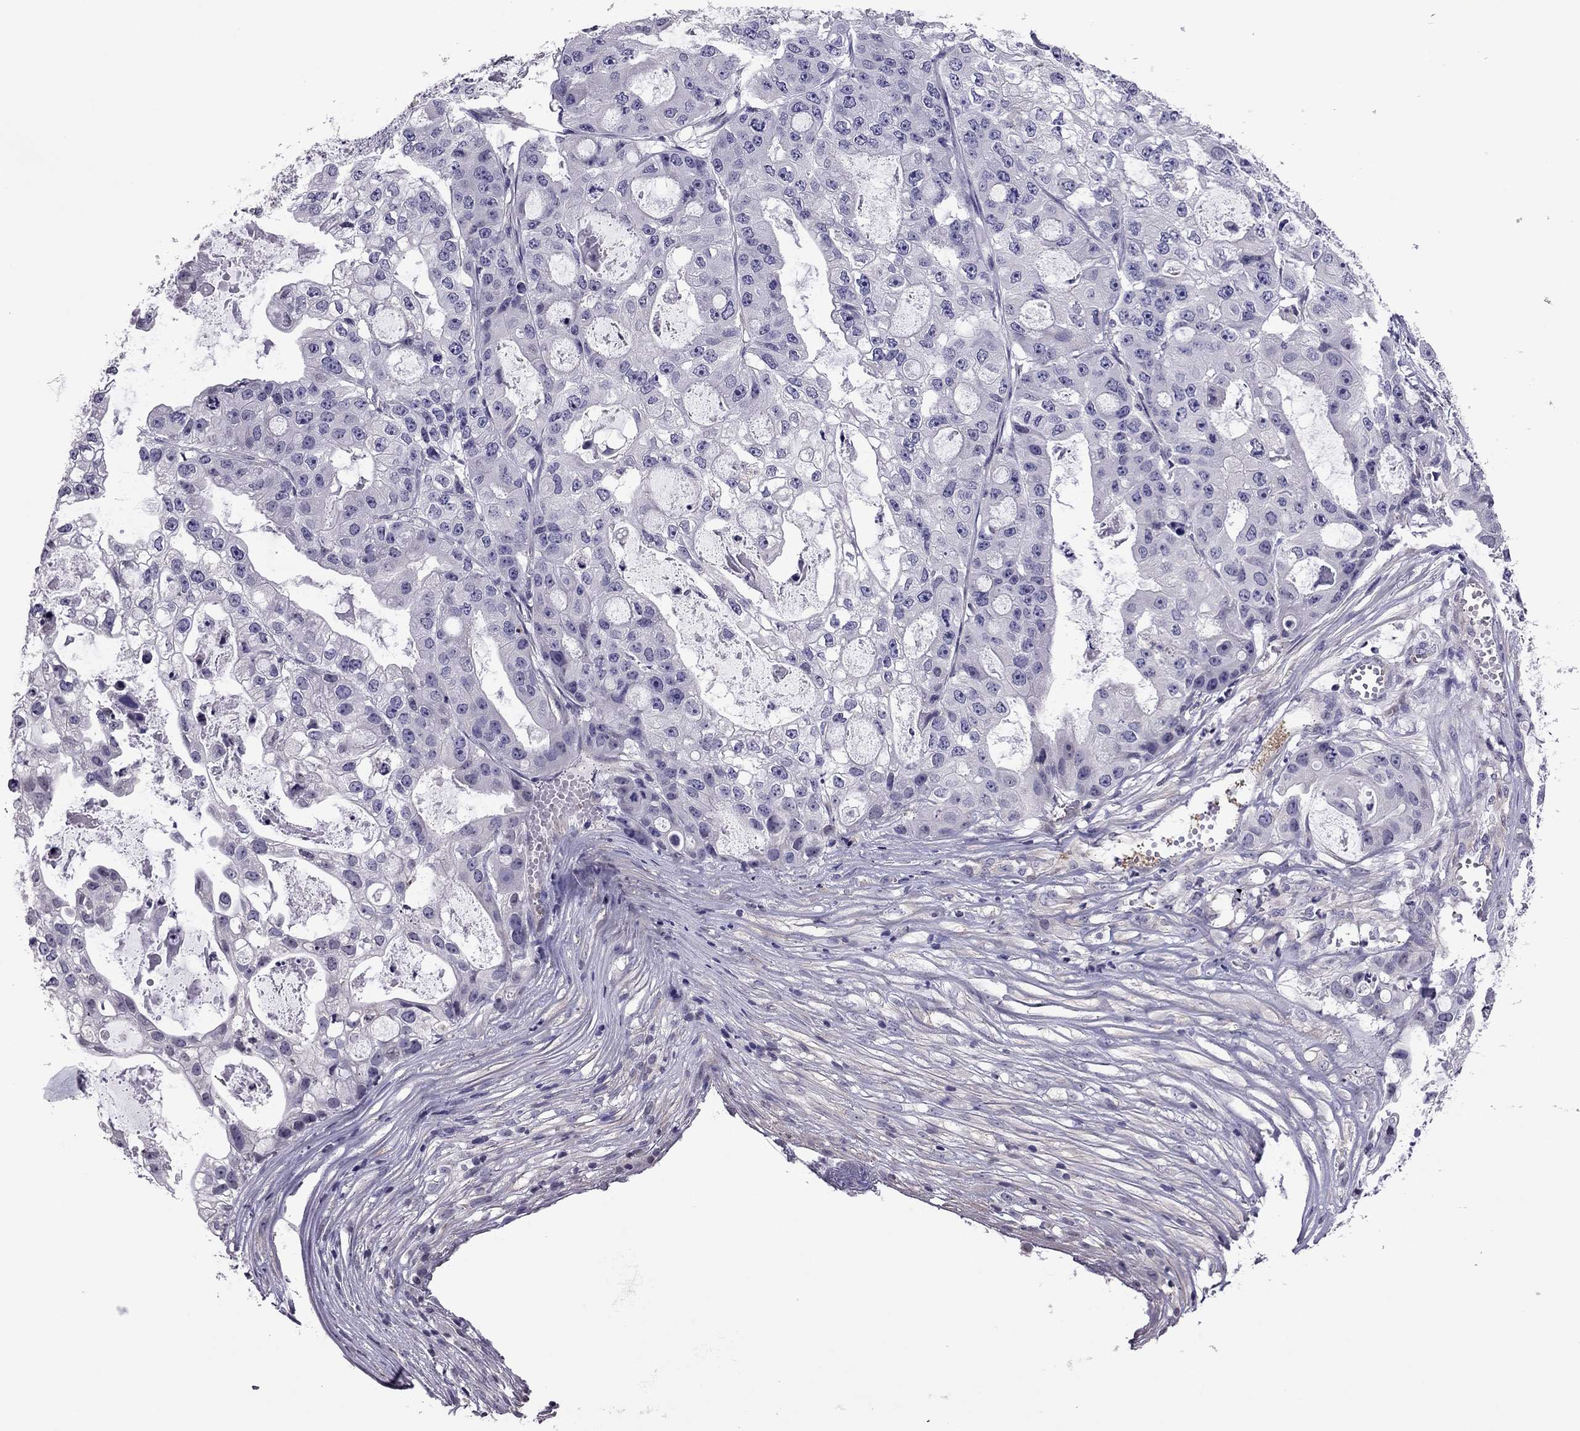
{"staining": {"intensity": "negative", "quantity": "none", "location": "none"}, "tissue": "ovarian cancer", "cell_type": "Tumor cells", "image_type": "cancer", "snomed": [{"axis": "morphology", "description": "Cystadenocarcinoma, serous, NOS"}, {"axis": "topography", "description": "Ovary"}], "caption": "Tumor cells show no significant expression in ovarian cancer (serous cystadenocarcinoma). (Stains: DAB (3,3'-diaminobenzidine) immunohistochemistry (IHC) with hematoxylin counter stain, Microscopy: brightfield microscopy at high magnification).", "gene": "SLC16A8", "patient": {"sex": "female", "age": 56}}